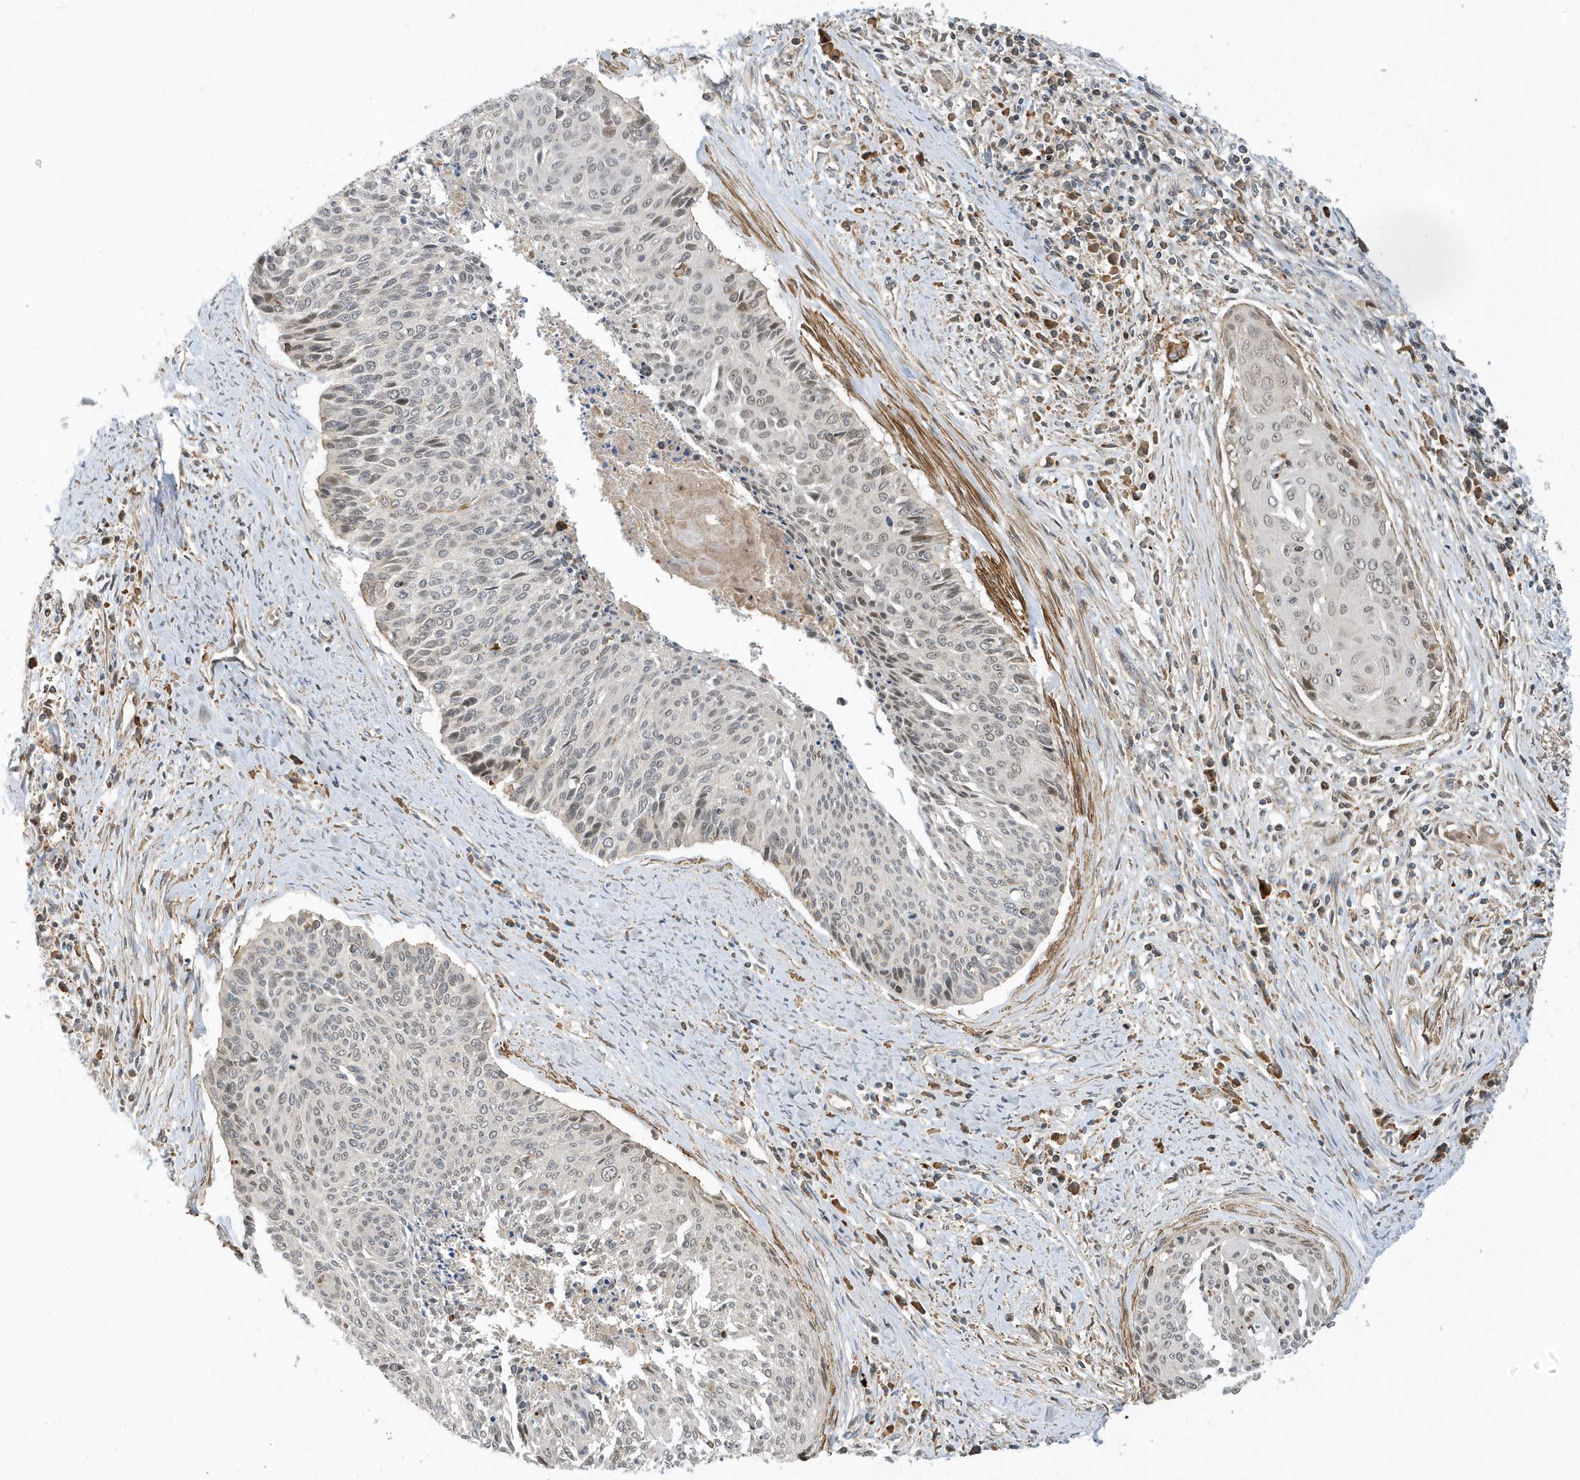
{"staining": {"intensity": "weak", "quantity": "25%-75%", "location": "nuclear"}, "tissue": "cervical cancer", "cell_type": "Tumor cells", "image_type": "cancer", "snomed": [{"axis": "morphology", "description": "Squamous cell carcinoma, NOS"}, {"axis": "topography", "description": "Cervix"}], "caption": "Human cervical cancer (squamous cell carcinoma) stained with a protein marker shows weak staining in tumor cells.", "gene": "ZBTB8A", "patient": {"sex": "female", "age": 55}}